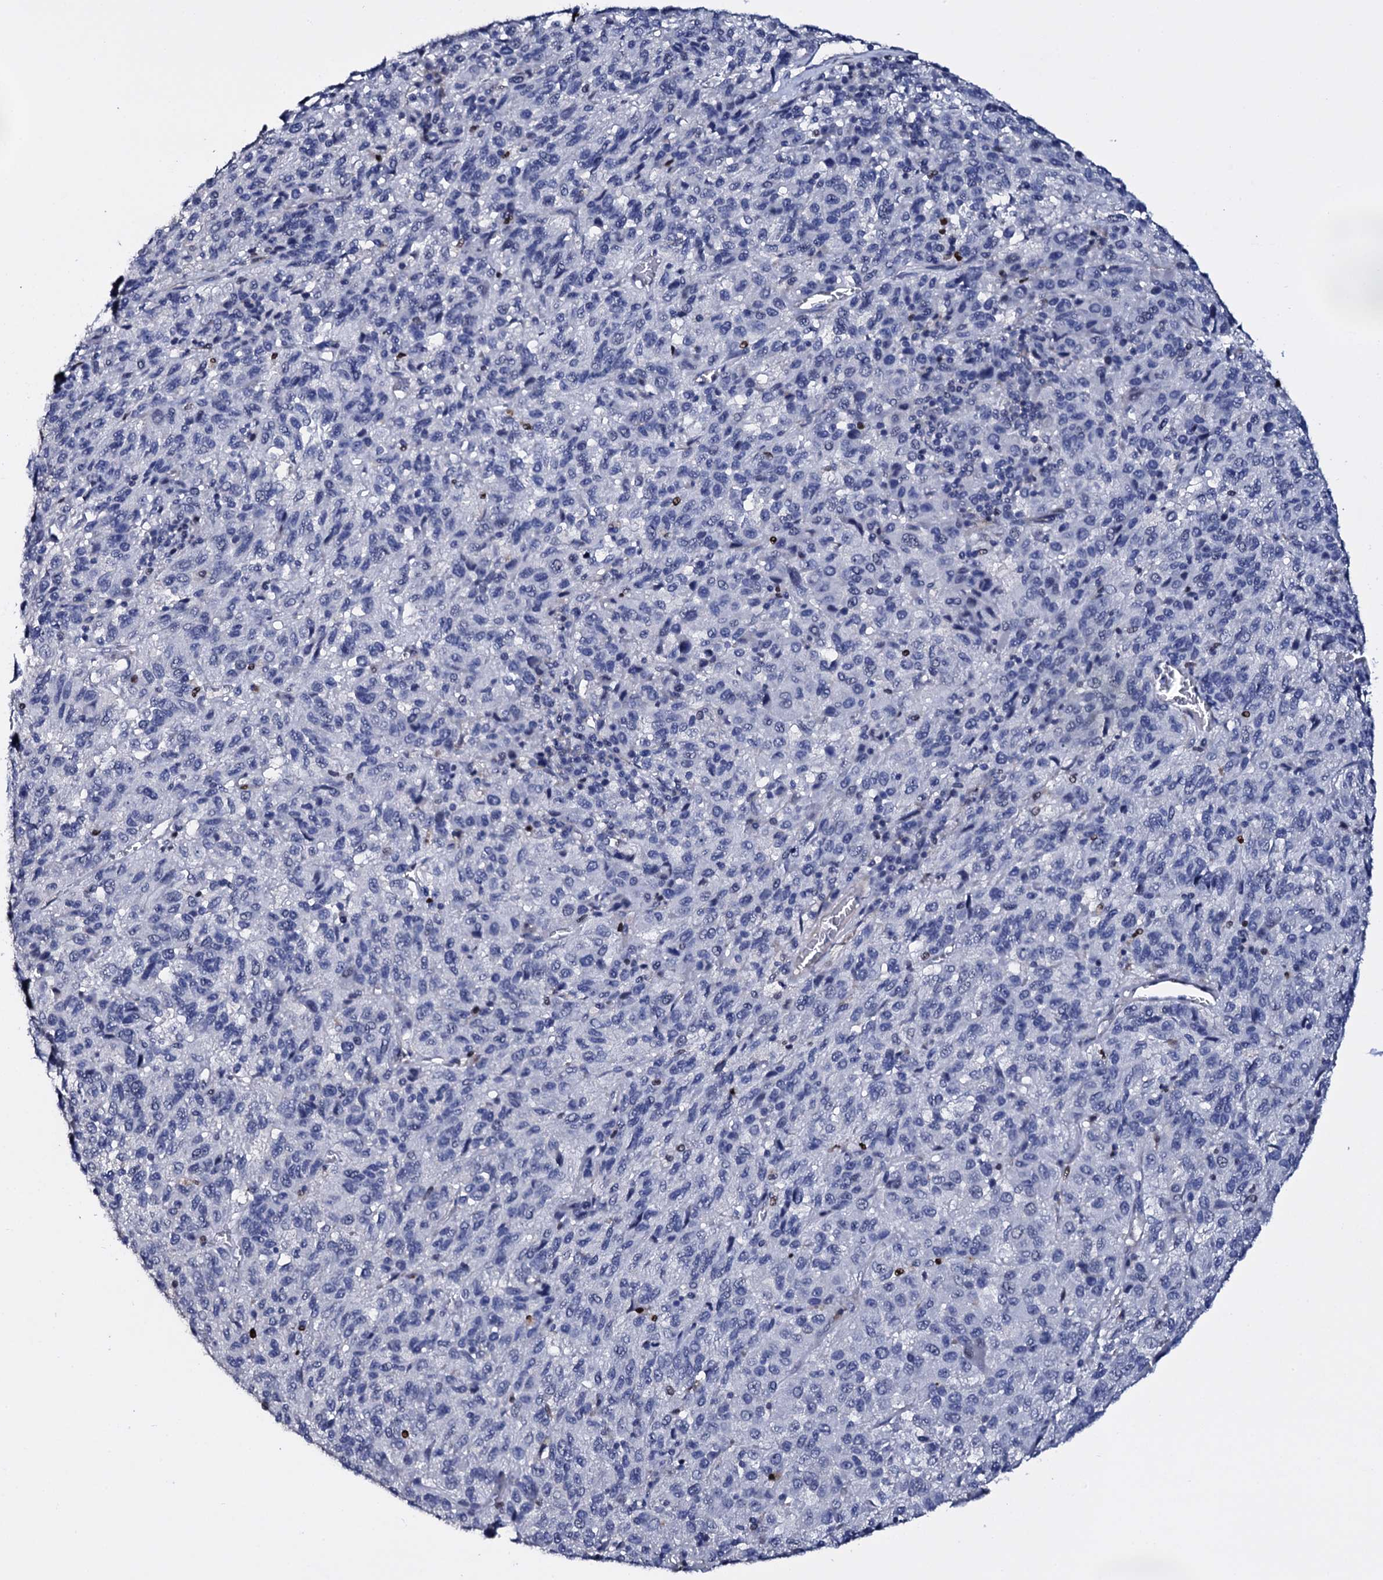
{"staining": {"intensity": "negative", "quantity": "none", "location": "none"}, "tissue": "melanoma", "cell_type": "Tumor cells", "image_type": "cancer", "snomed": [{"axis": "morphology", "description": "Malignant melanoma, Metastatic site"}, {"axis": "topography", "description": "Lung"}], "caption": "An IHC photomicrograph of melanoma is shown. There is no staining in tumor cells of melanoma. The staining is performed using DAB (3,3'-diaminobenzidine) brown chromogen with nuclei counter-stained in using hematoxylin.", "gene": "NPM2", "patient": {"sex": "male", "age": 64}}